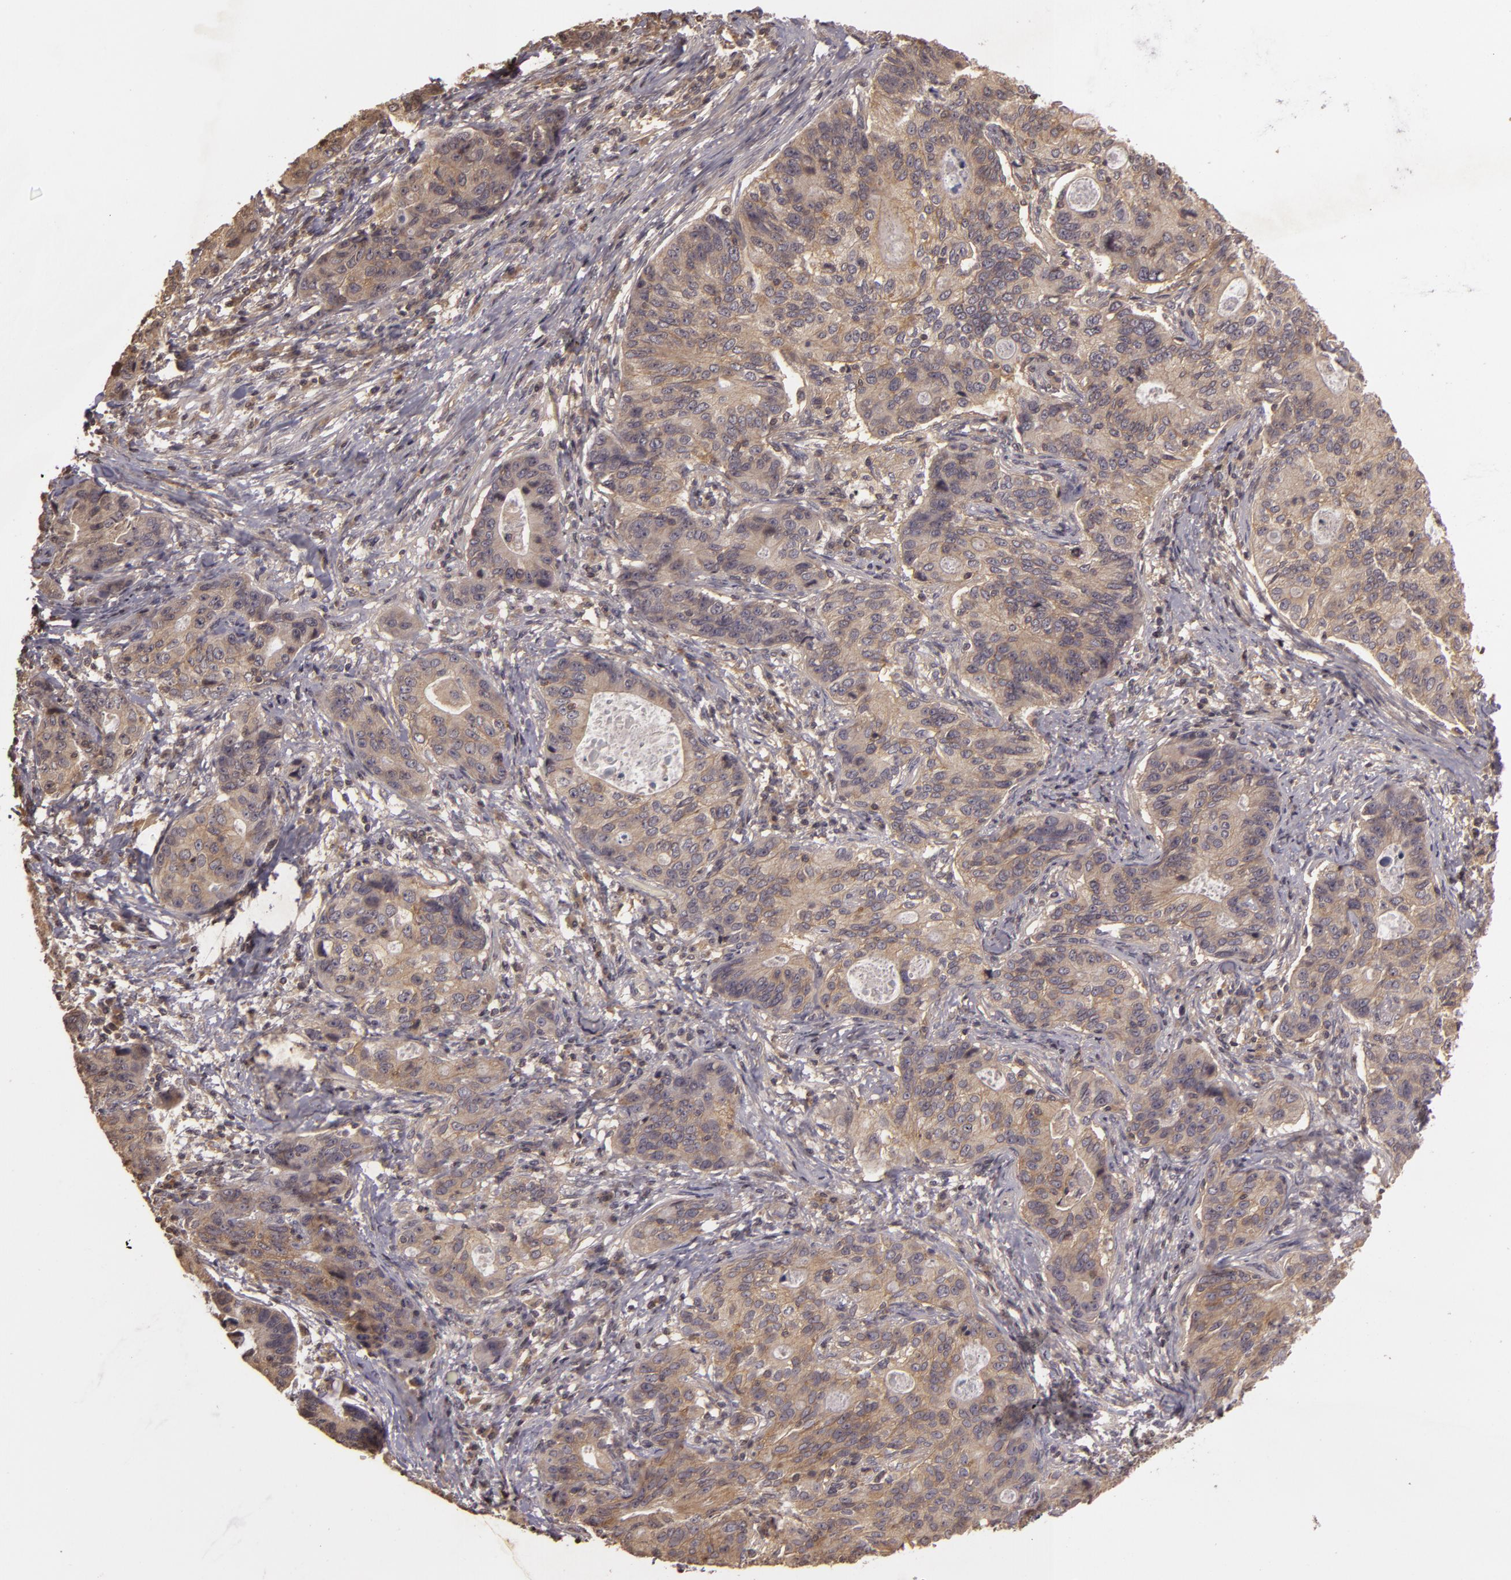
{"staining": {"intensity": "weak", "quantity": ">75%", "location": "cytoplasmic/membranous"}, "tissue": "stomach cancer", "cell_type": "Tumor cells", "image_type": "cancer", "snomed": [{"axis": "morphology", "description": "Adenocarcinoma, NOS"}, {"axis": "topography", "description": "Esophagus"}, {"axis": "topography", "description": "Stomach"}], "caption": "Approximately >75% of tumor cells in human stomach cancer (adenocarcinoma) display weak cytoplasmic/membranous protein expression as visualized by brown immunohistochemical staining.", "gene": "HRAS", "patient": {"sex": "male", "age": 74}}